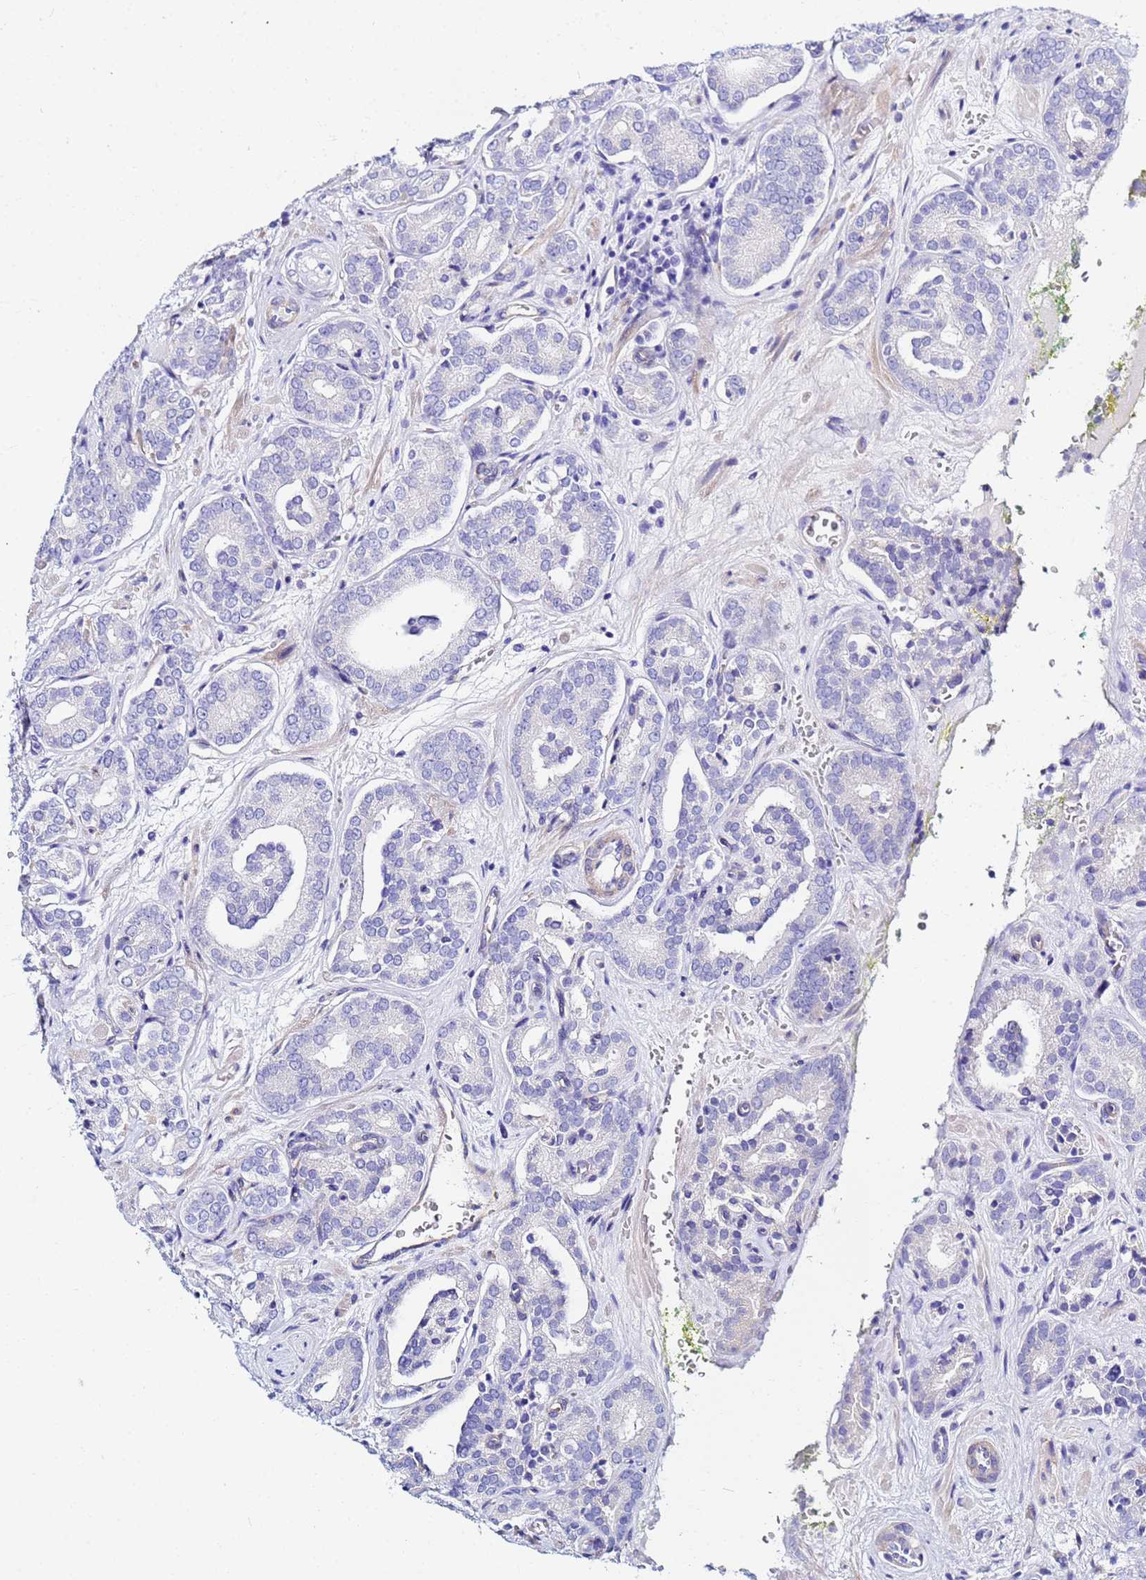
{"staining": {"intensity": "negative", "quantity": "none", "location": "none"}, "tissue": "prostate cancer", "cell_type": "Tumor cells", "image_type": "cancer", "snomed": [{"axis": "morphology", "description": "Adenocarcinoma, High grade"}, {"axis": "topography", "description": "Prostate"}], "caption": "This is an immunohistochemistry (IHC) image of human prostate adenocarcinoma (high-grade). There is no expression in tumor cells.", "gene": "JRKL", "patient": {"sex": "male", "age": 66}}